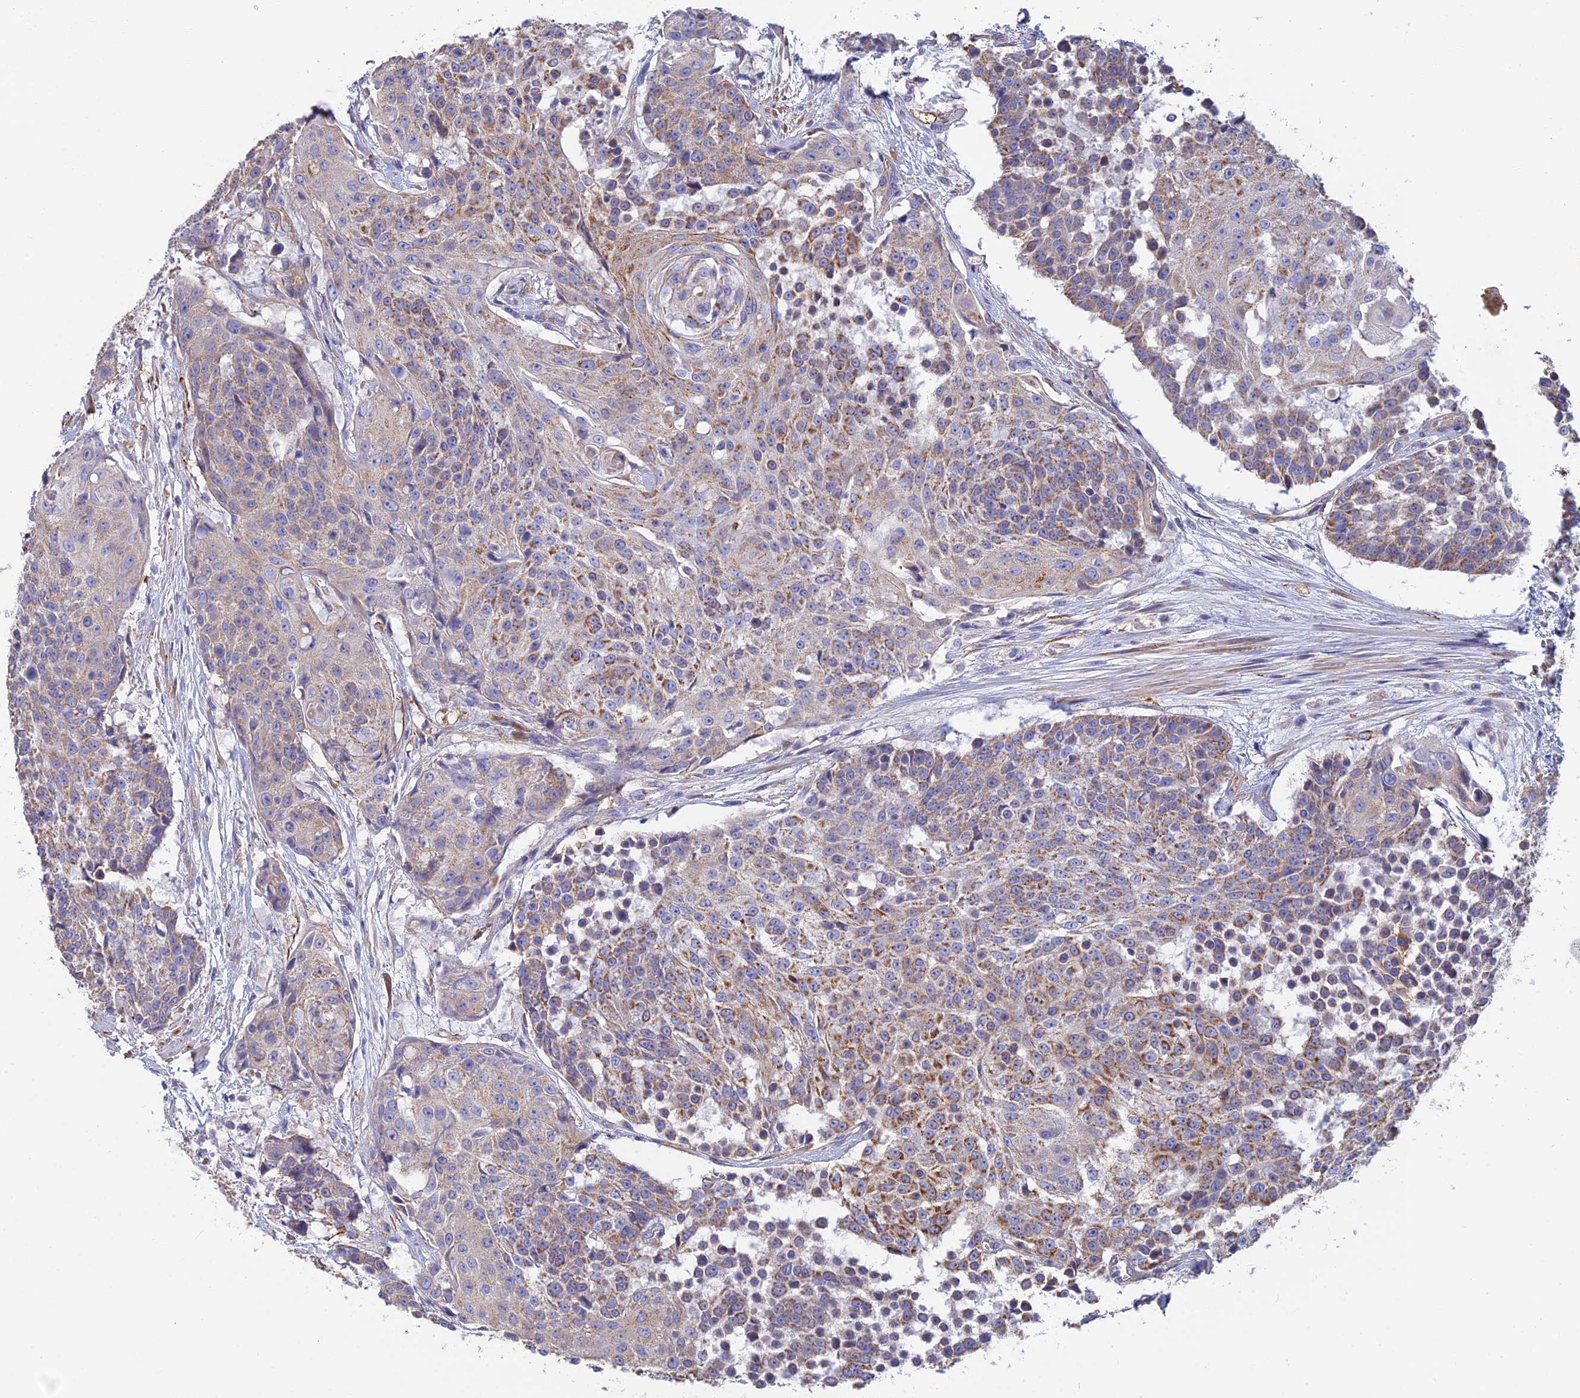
{"staining": {"intensity": "moderate", "quantity": "25%-75%", "location": "cytoplasmic/membranous"}, "tissue": "urothelial cancer", "cell_type": "Tumor cells", "image_type": "cancer", "snomed": [{"axis": "morphology", "description": "Urothelial carcinoma, High grade"}, {"axis": "topography", "description": "Urinary bladder"}], "caption": "The photomicrograph demonstrates immunohistochemical staining of urothelial cancer. There is moderate cytoplasmic/membranous positivity is identified in about 25%-75% of tumor cells. The staining is performed using DAB brown chromogen to label protein expression. The nuclei are counter-stained blue using hematoxylin.", "gene": "PCDHA5", "patient": {"sex": "female", "age": 63}}